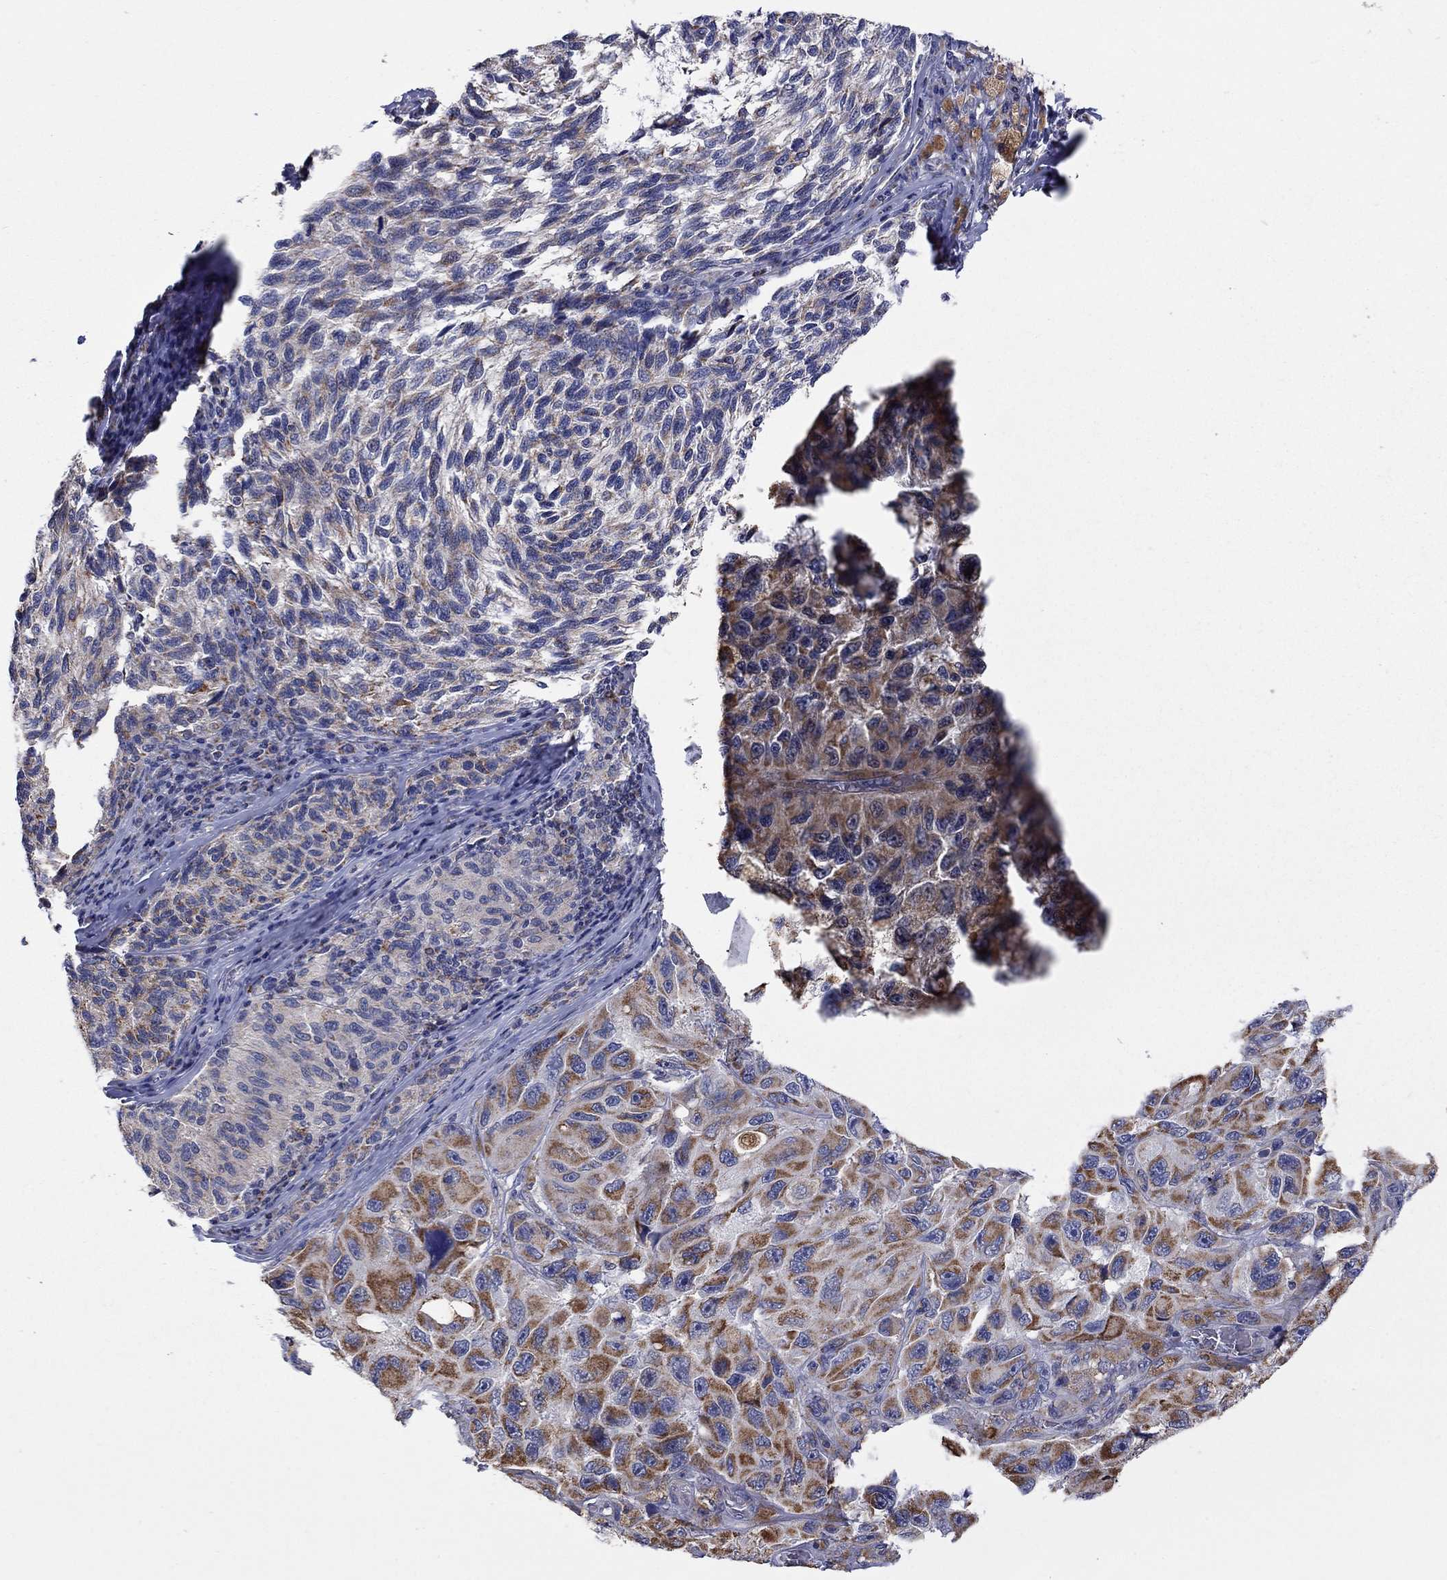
{"staining": {"intensity": "moderate", "quantity": ">75%", "location": "cytoplasmic/membranous"}, "tissue": "melanoma", "cell_type": "Tumor cells", "image_type": "cancer", "snomed": [{"axis": "morphology", "description": "Malignant melanoma, NOS"}, {"axis": "topography", "description": "Skin"}], "caption": "Immunohistochemical staining of human melanoma demonstrates medium levels of moderate cytoplasmic/membranous protein staining in approximately >75% of tumor cells.", "gene": "HPS5", "patient": {"sex": "female", "age": 73}}